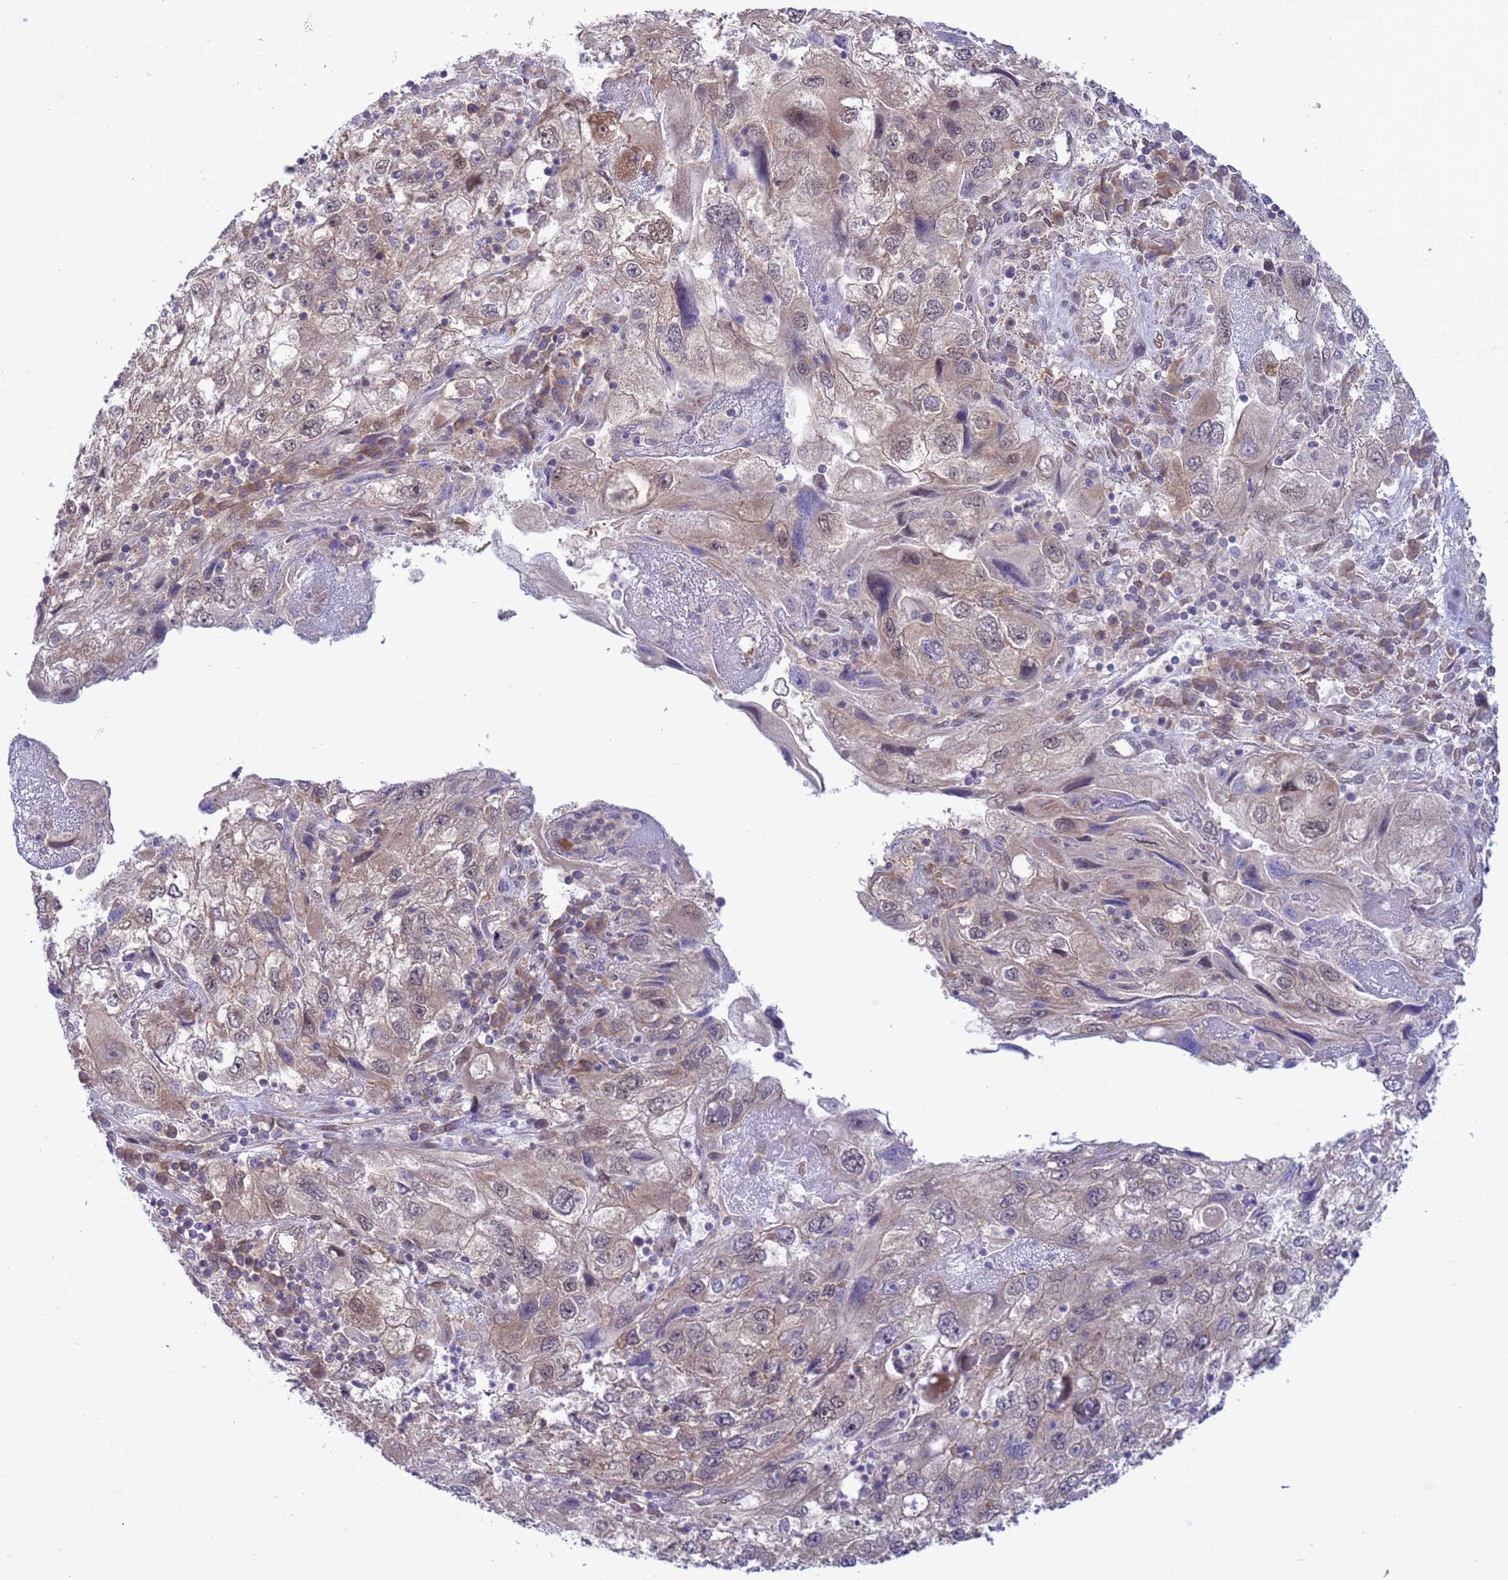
{"staining": {"intensity": "weak", "quantity": "25%-75%", "location": "cytoplasmic/membranous,nuclear"}, "tissue": "endometrial cancer", "cell_type": "Tumor cells", "image_type": "cancer", "snomed": [{"axis": "morphology", "description": "Adenocarcinoma, NOS"}, {"axis": "topography", "description": "Endometrium"}], "caption": "IHC image of neoplastic tissue: adenocarcinoma (endometrial) stained using IHC shows low levels of weak protein expression localized specifically in the cytoplasmic/membranous and nuclear of tumor cells, appearing as a cytoplasmic/membranous and nuclear brown color.", "gene": "ZNF461", "patient": {"sex": "female", "age": 49}}